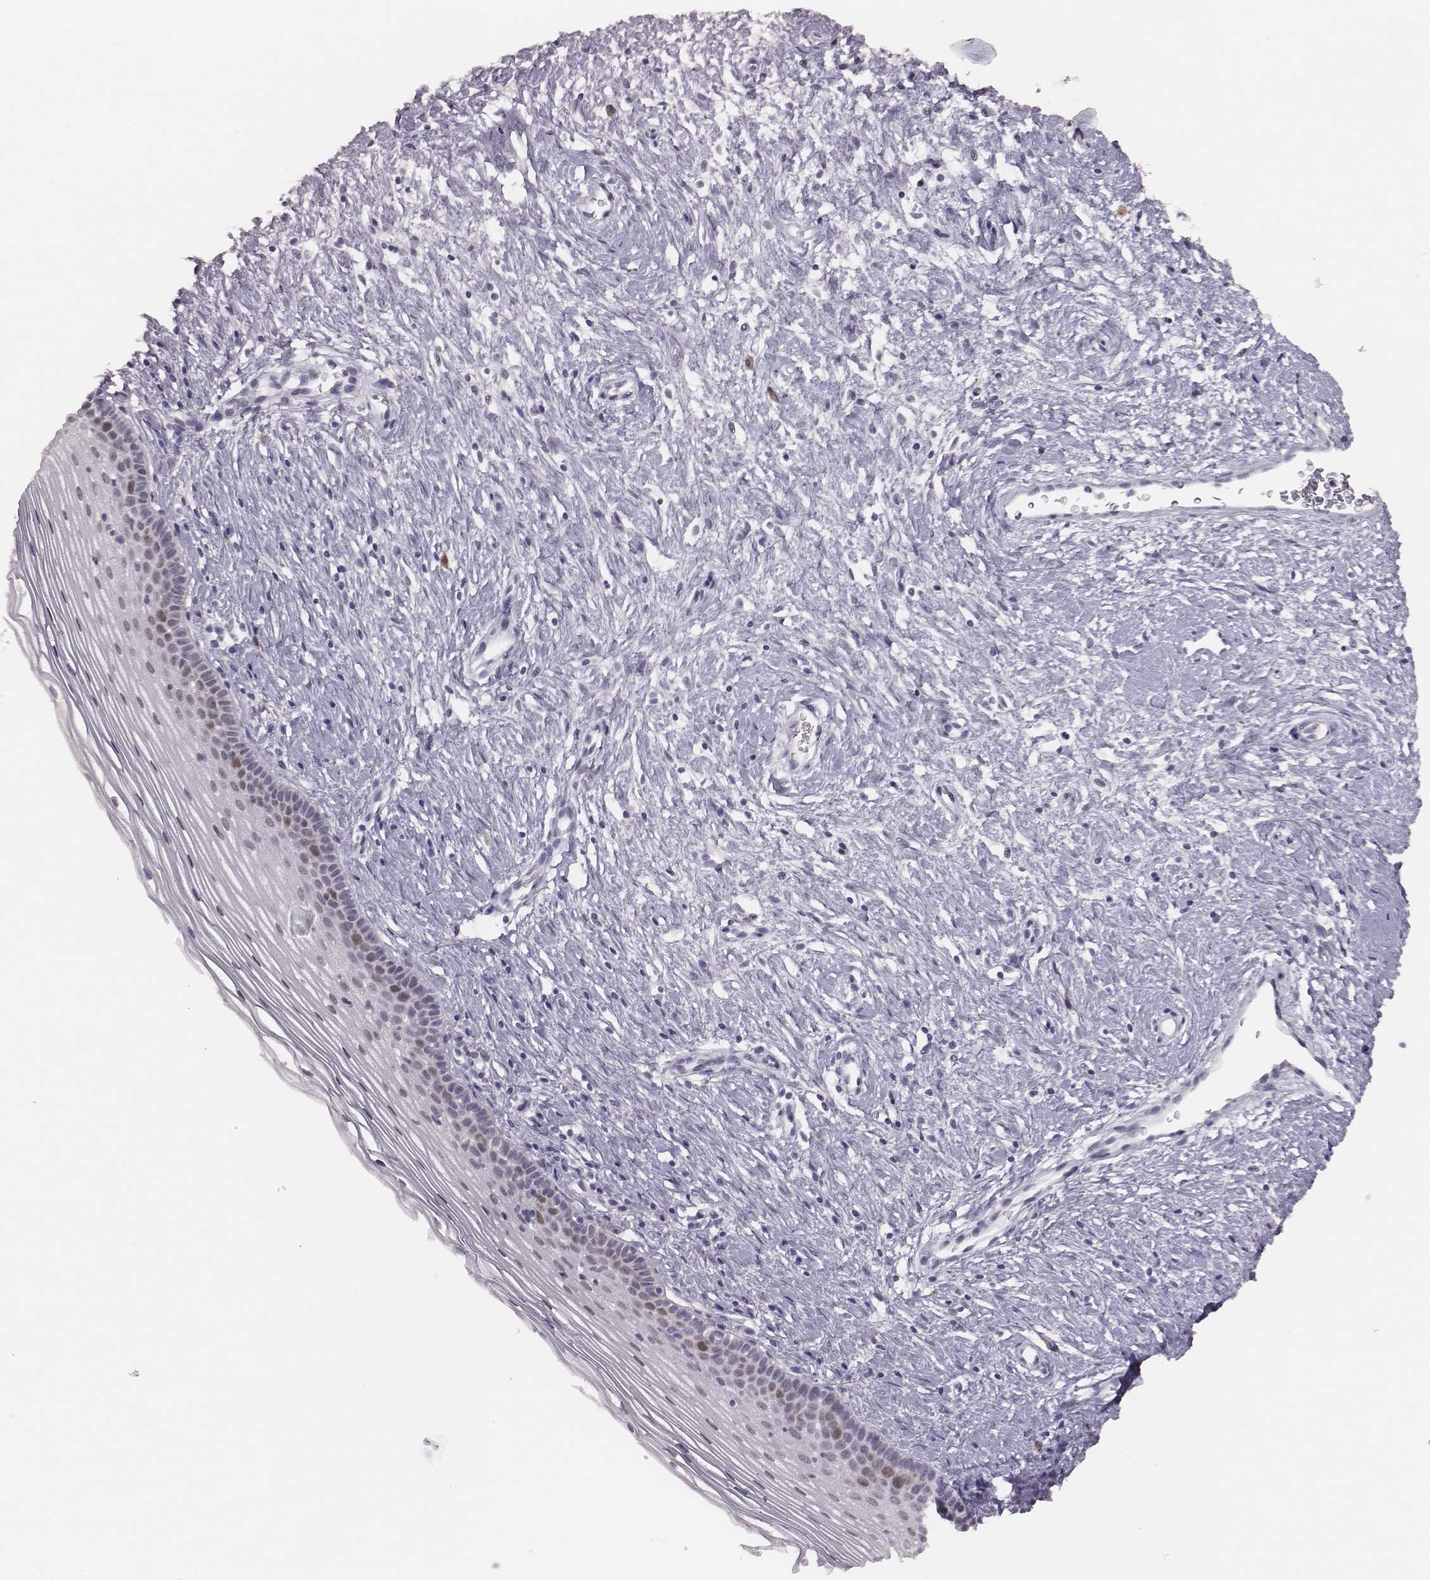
{"staining": {"intensity": "negative", "quantity": "none", "location": "none"}, "tissue": "cervix", "cell_type": "Glandular cells", "image_type": "normal", "snomed": [{"axis": "morphology", "description": "Normal tissue, NOS"}, {"axis": "topography", "description": "Cervix"}], "caption": "This is an immunohistochemistry (IHC) photomicrograph of benign human cervix. There is no expression in glandular cells.", "gene": "PBK", "patient": {"sex": "female", "age": 39}}